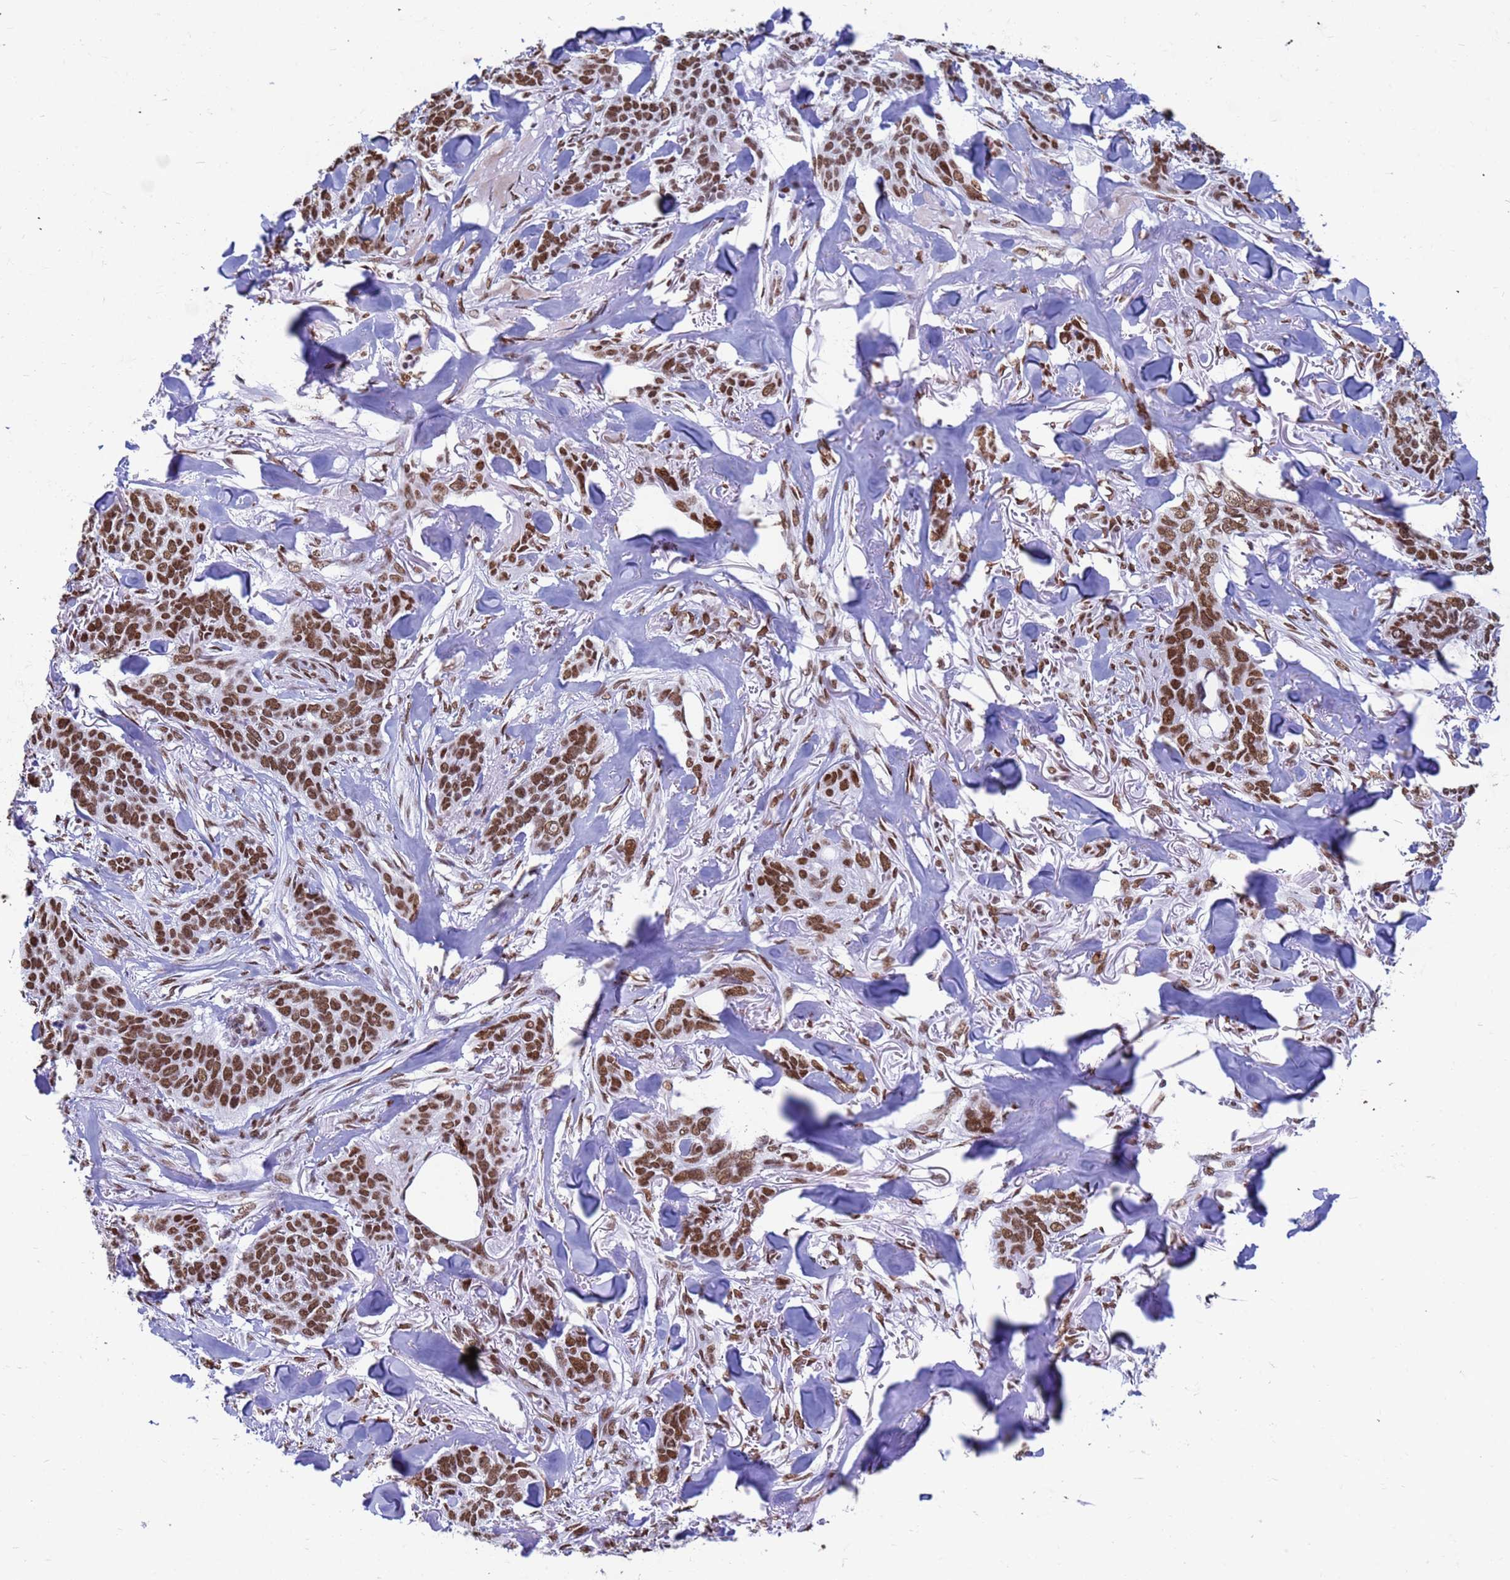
{"staining": {"intensity": "strong", "quantity": ">75%", "location": "nuclear"}, "tissue": "skin cancer", "cell_type": "Tumor cells", "image_type": "cancer", "snomed": [{"axis": "morphology", "description": "Basal cell carcinoma"}, {"axis": "topography", "description": "Skin"}], "caption": "A brown stain highlights strong nuclear positivity of a protein in human skin cancer (basal cell carcinoma) tumor cells.", "gene": "FAM170B", "patient": {"sex": "male", "age": 86}}